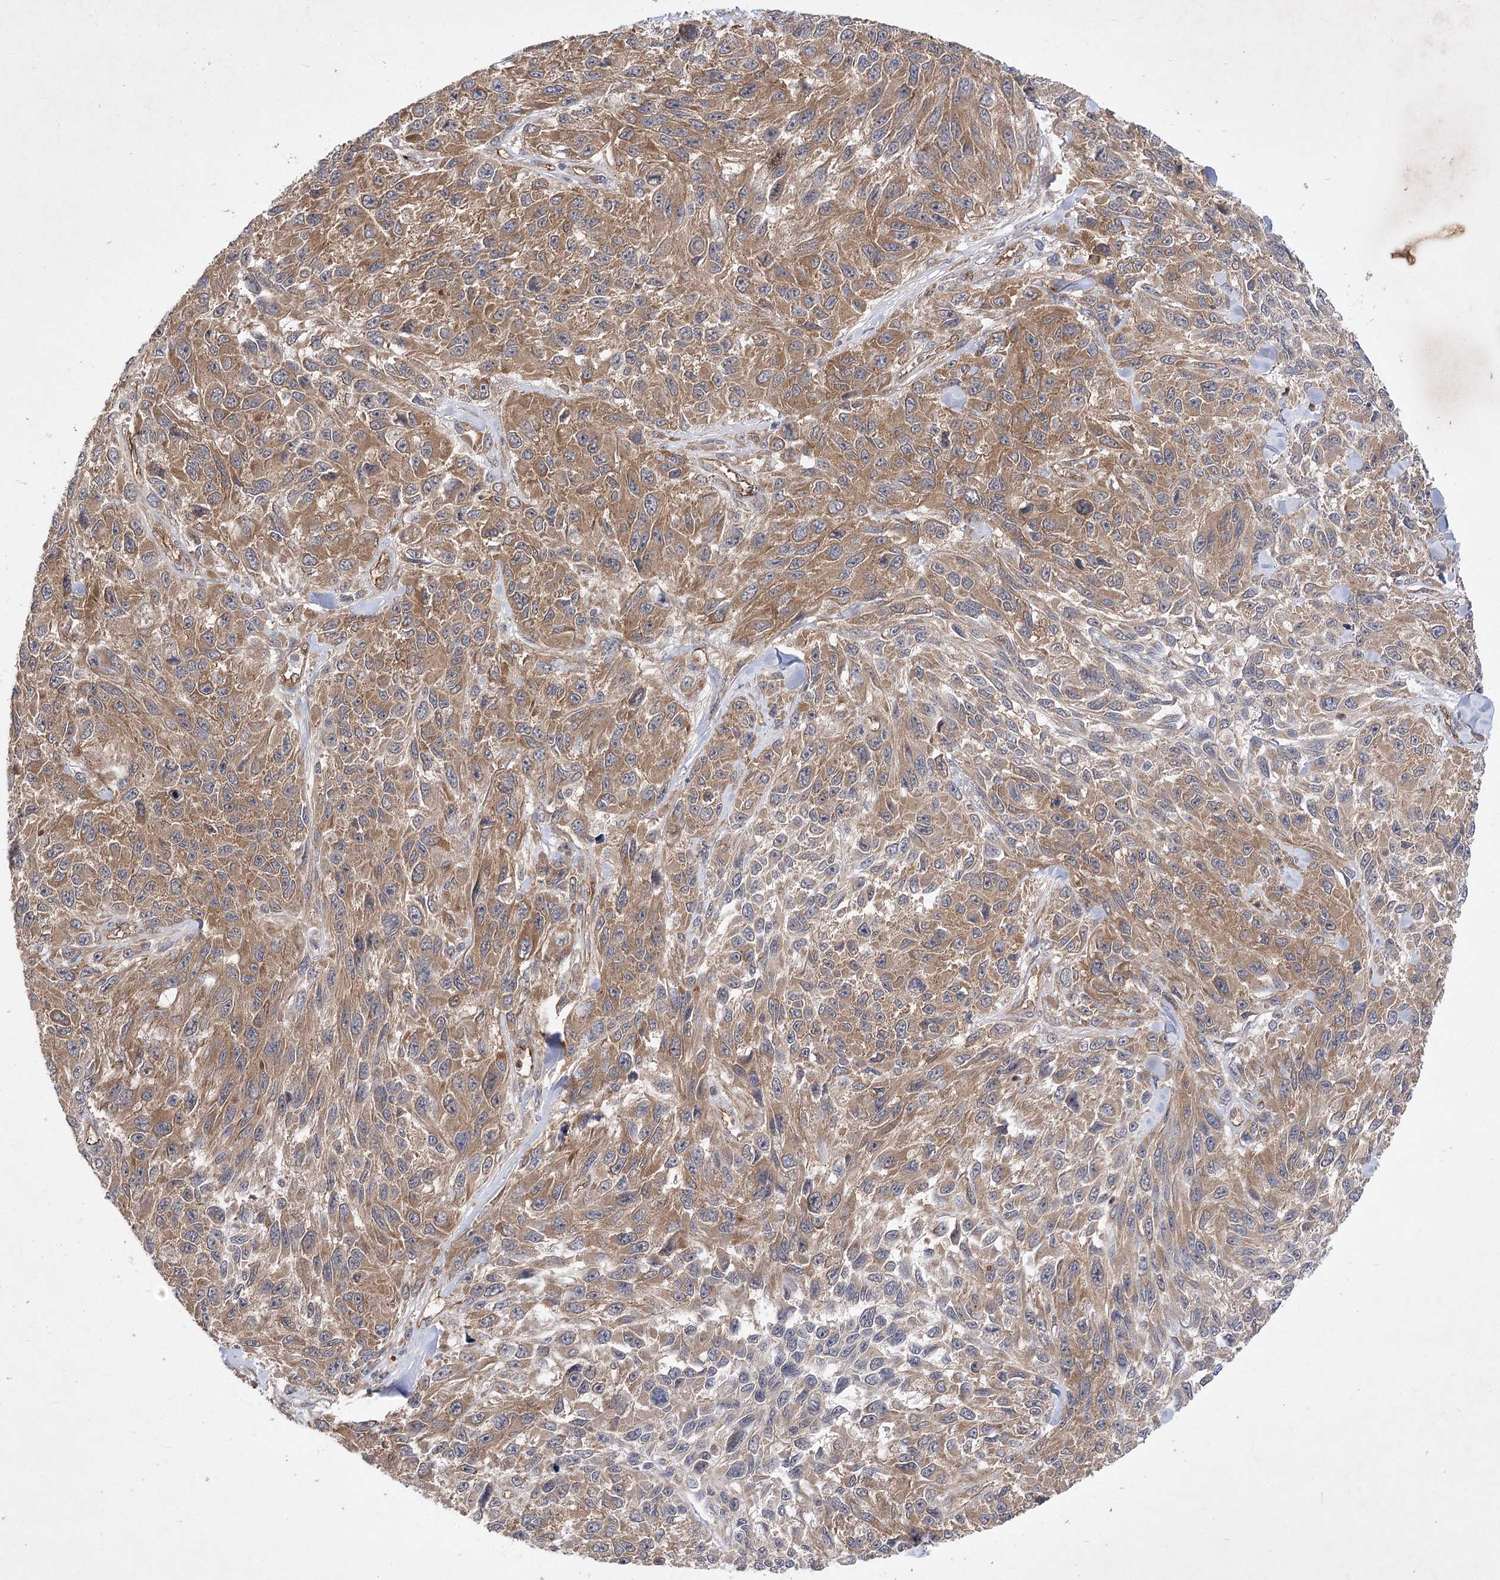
{"staining": {"intensity": "moderate", "quantity": ">75%", "location": "cytoplasmic/membranous"}, "tissue": "melanoma", "cell_type": "Tumor cells", "image_type": "cancer", "snomed": [{"axis": "morphology", "description": "Malignant melanoma, NOS"}, {"axis": "topography", "description": "Skin"}], "caption": "An IHC histopathology image of tumor tissue is shown. Protein staining in brown labels moderate cytoplasmic/membranous positivity in malignant melanoma within tumor cells.", "gene": "ARHGAP31", "patient": {"sex": "female", "age": 96}}